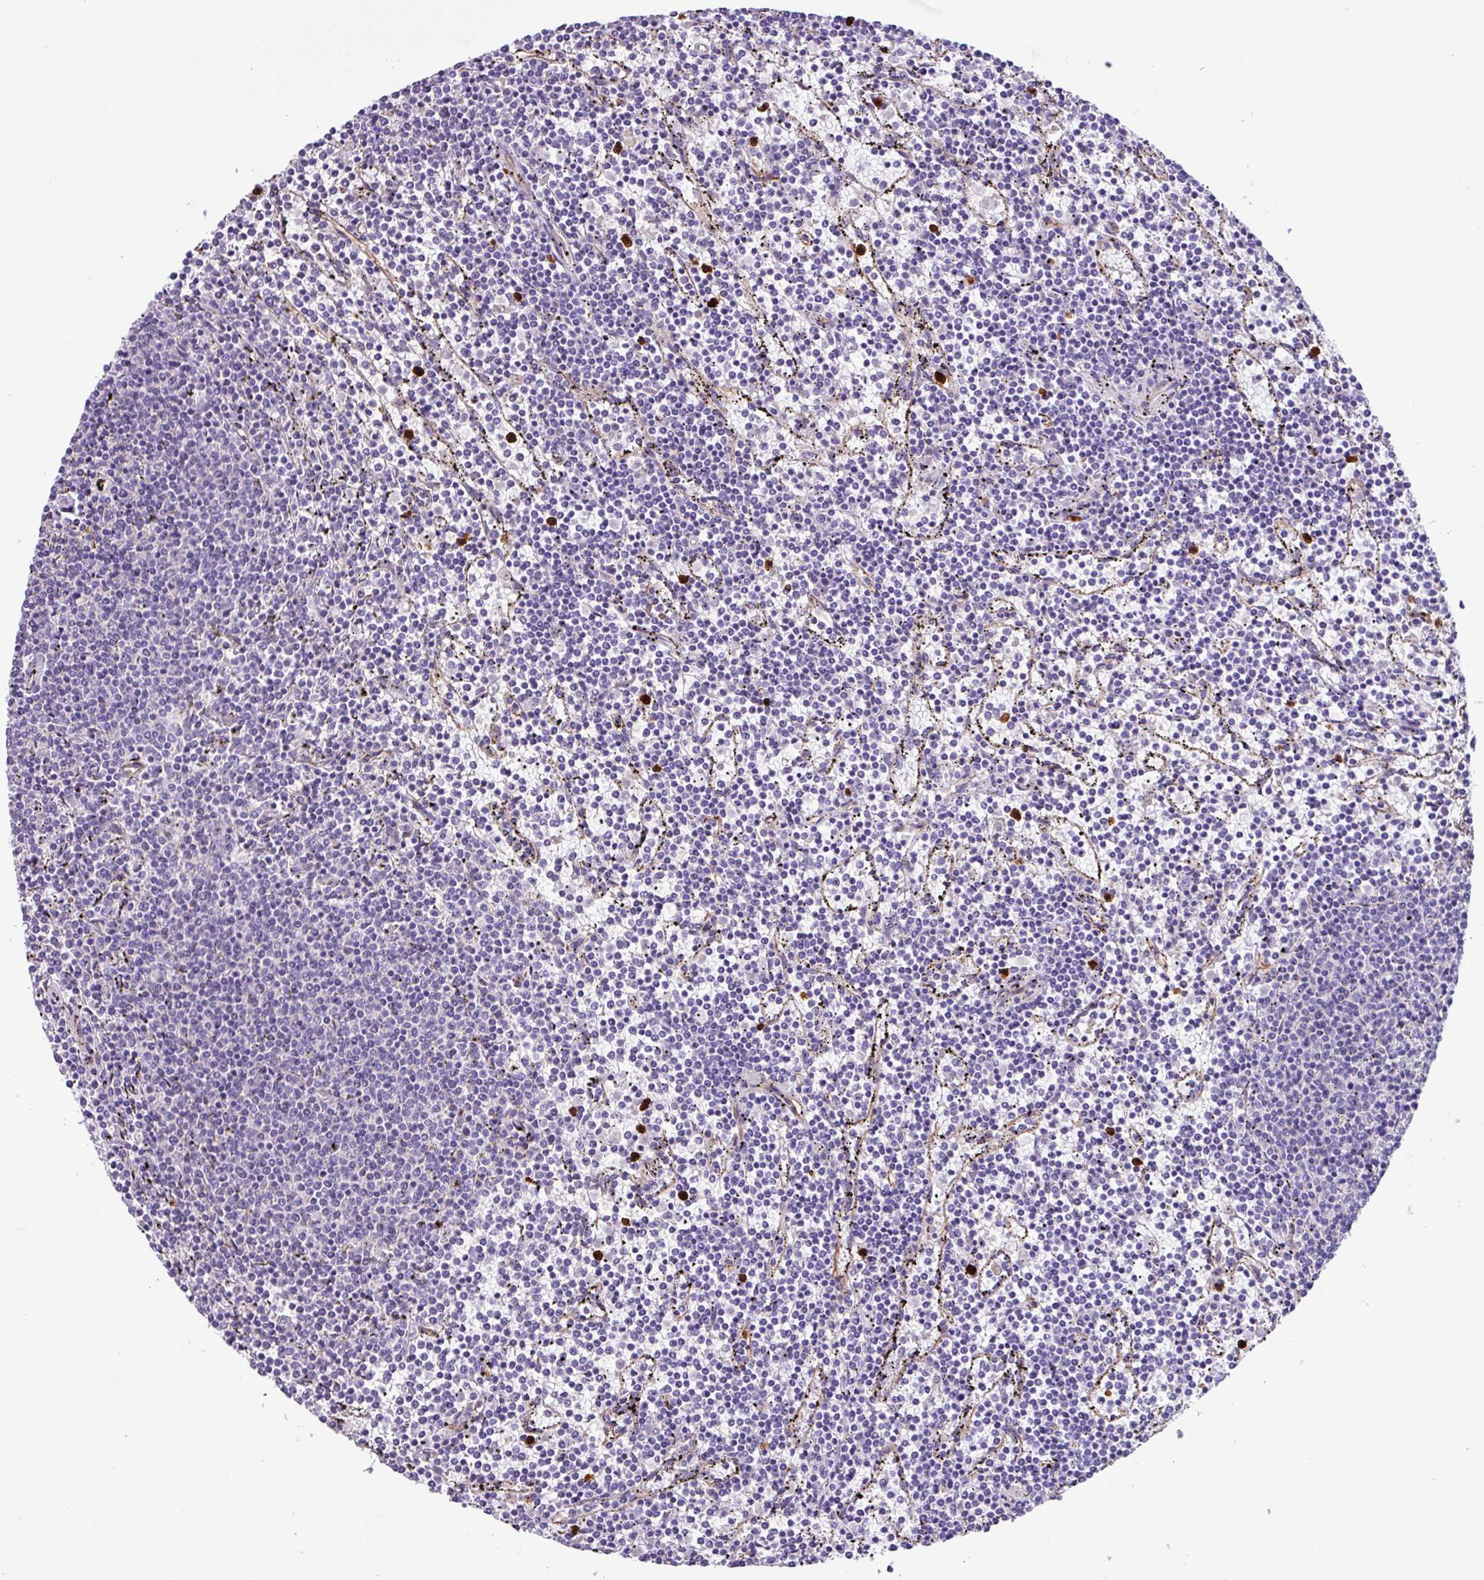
{"staining": {"intensity": "negative", "quantity": "none", "location": "none"}, "tissue": "lymphoma", "cell_type": "Tumor cells", "image_type": "cancer", "snomed": [{"axis": "morphology", "description": "Malignant lymphoma, non-Hodgkin's type, Low grade"}, {"axis": "topography", "description": "Spleen"}], "caption": "IHC micrograph of neoplastic tissue: malignant lymphoma, non-Hodgkin's type (low-grade) stained with DAB (3,3'-diaminobenzidine) displays no significant protein positivity in tumor cells.", "gene": "MRM2", "patient": {"sex": "female", "age": 50}}